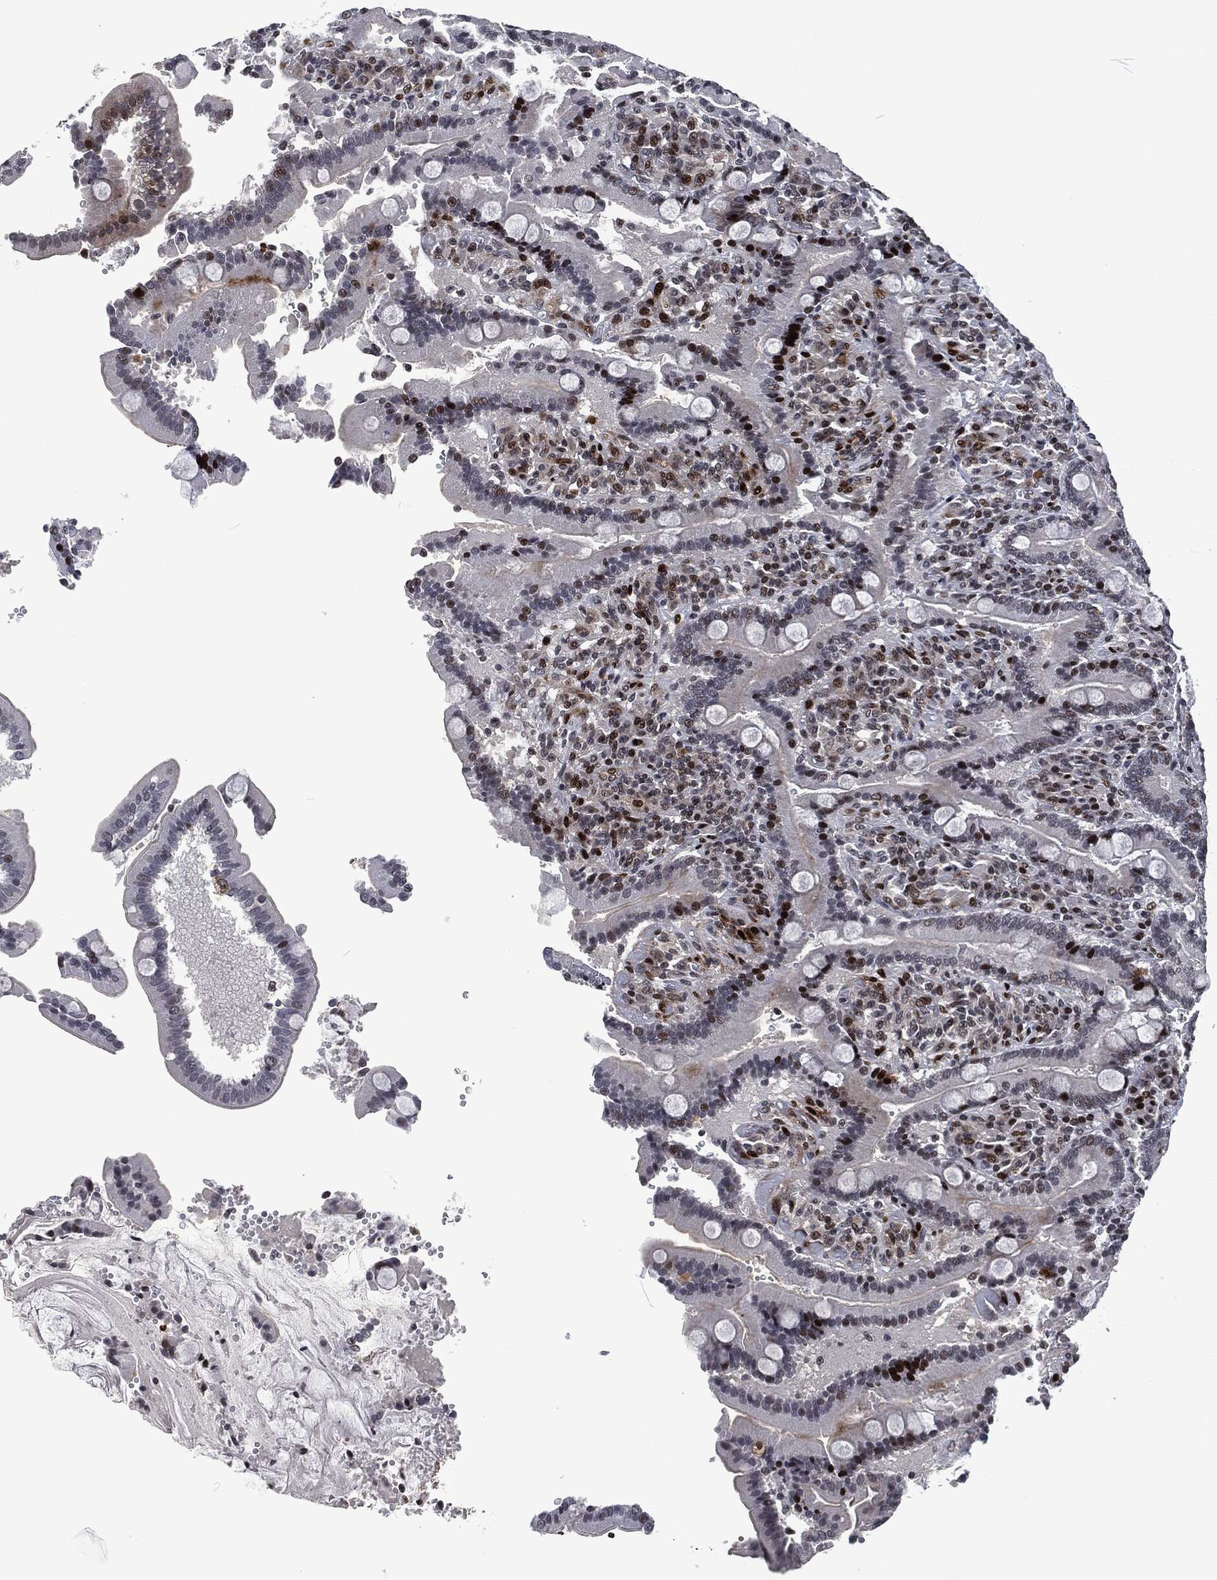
{"staining": {"intensity": "strong", "quantity": "<25%", "location": "cytoplasmic/membranous,nuclear"}, "tissue": "duodenum", "cell_type": "Glandular cells", "image_type": "normal", "snomed": [{"axis": "morphology", "description": "Normal tissue, NOS"}, {"axis": "topography", "description": "Duodenum"}], "caption": "Duodenum stained with immunohistochemistry shows strong cytoplasmic/membranous,nuclear expression in approximately <25% of glandular cells.", "gene": "EGFR", "patient": {"sex": "female", "age": 62}}